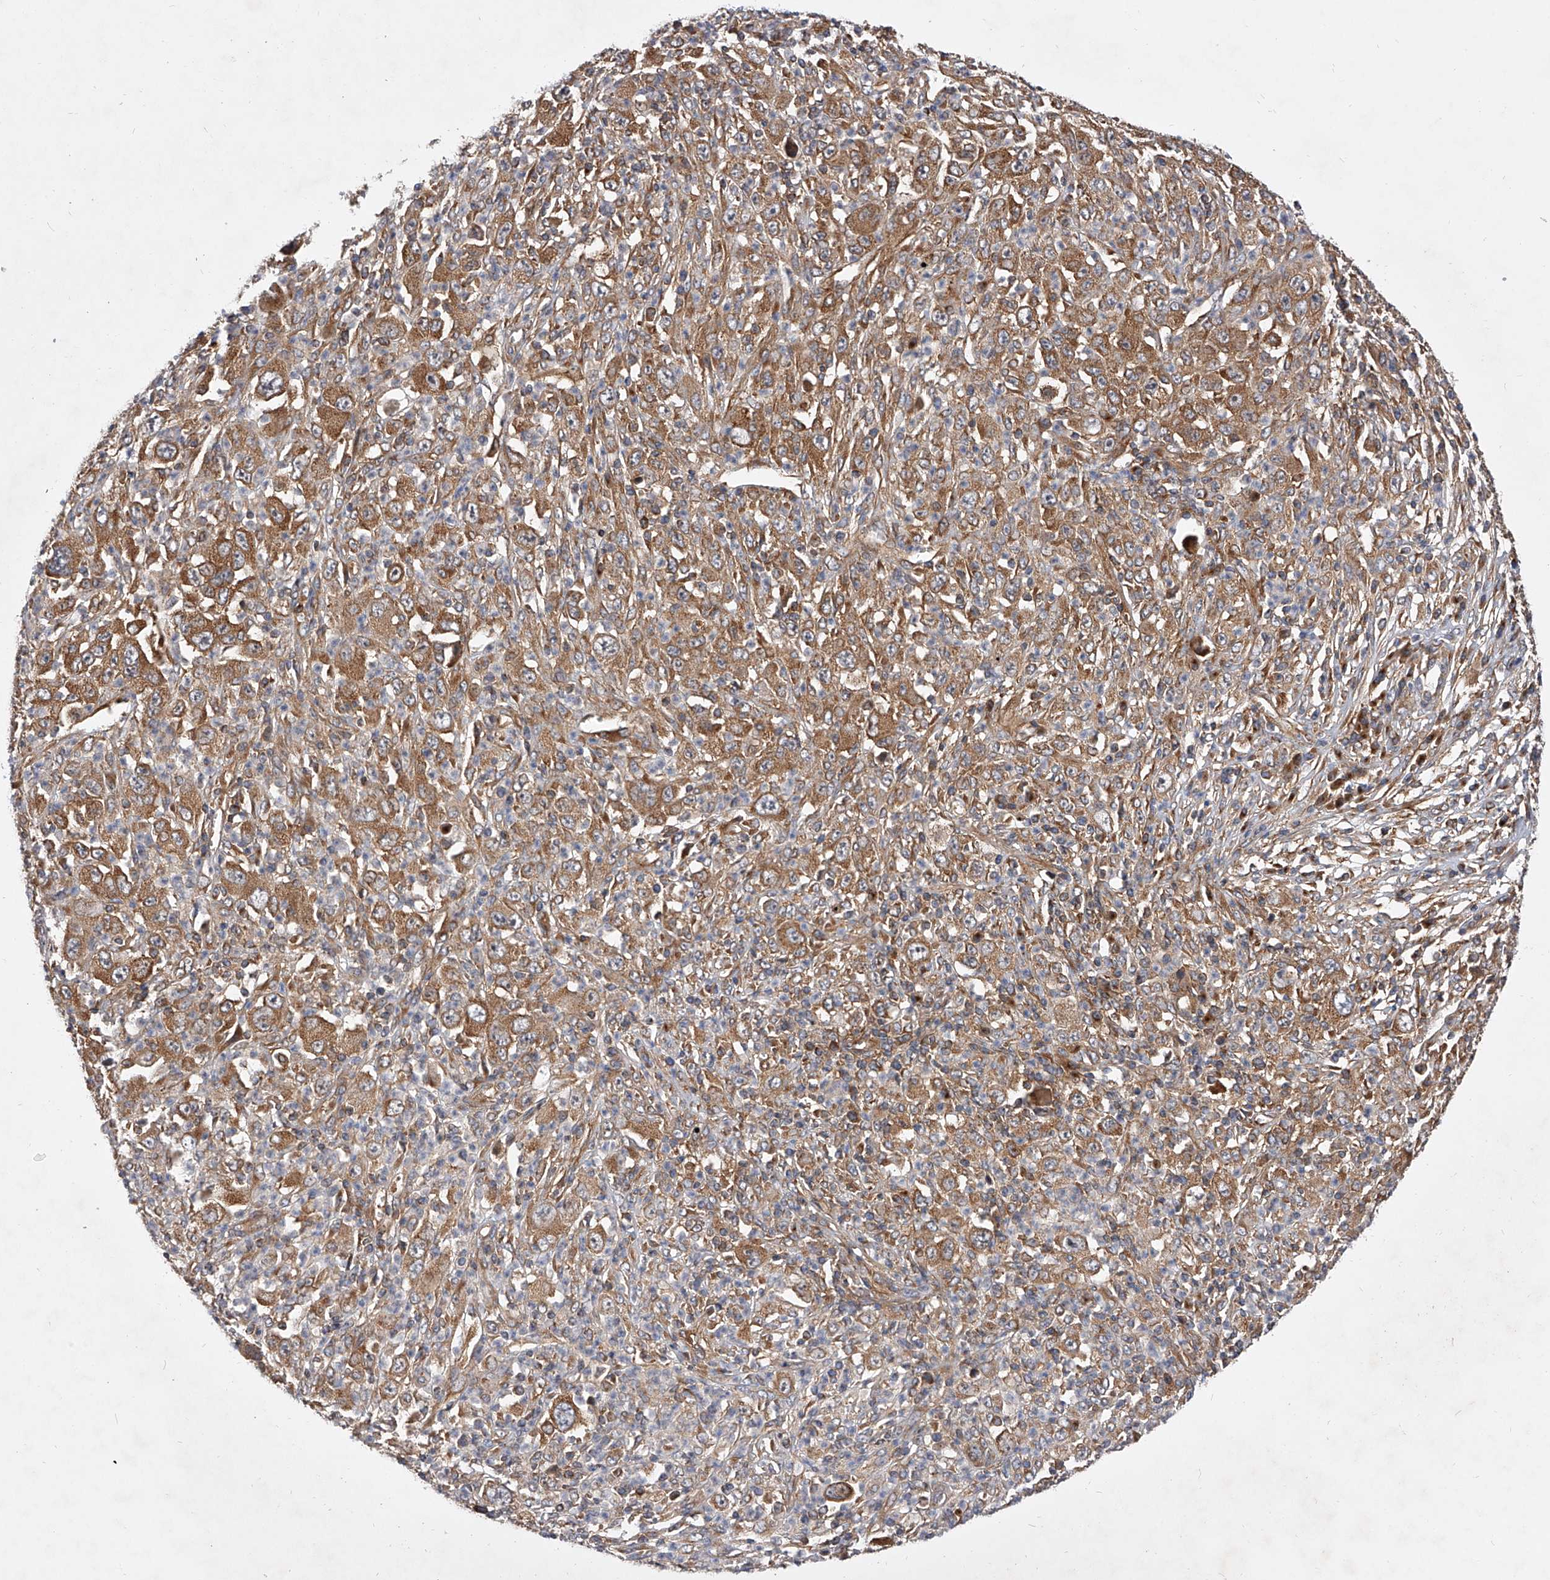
{"staining": {"intensity": "moderate", "quantity": ">75%", "location": "cytoplasmic/membranous"}, "tissue": "melanoma", "cell_type": "Tumor cells", "image_type": "cancer", "snomed": [{"axis": "morphology", "description": "Malignant melanoma, Metastatic site"}, {"axis": "topography", "description": "Skin"}], "caption": "This histopathology image reveals IHC staining of melanoma, with medium moderate cytoplasmic/membranous staining in about >75% of tumor cells.", "gene": "CFAP410", "patient": {"sex": "female", "age": 56}}